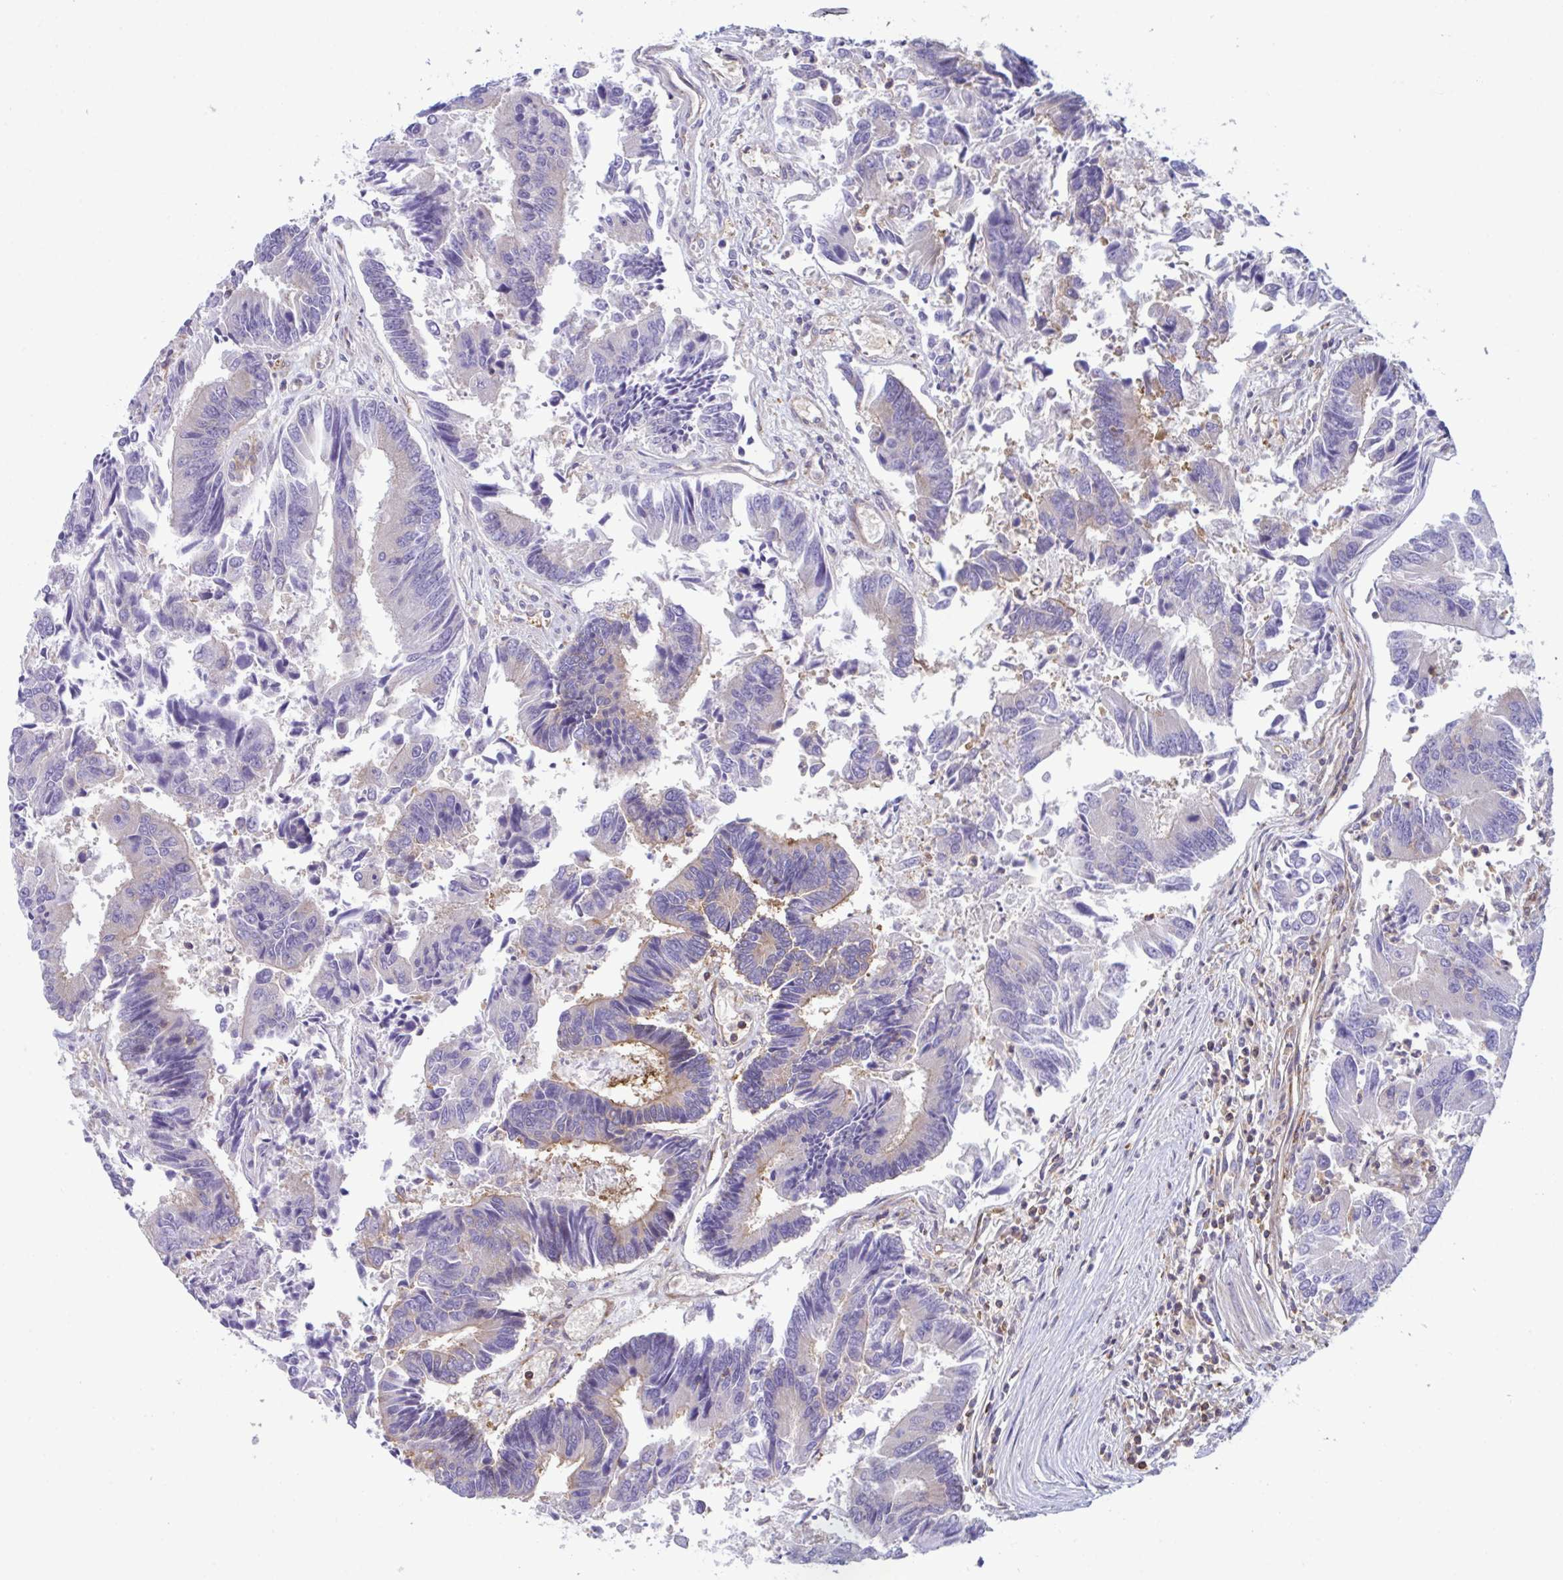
{"staining": {"intensity": "negative", "quantity": "none", "location": "none"}, "tissue": "colorectal cancer", "cell_type": "Tumor cells", "image_type": "cancer", "snomed": [{"axis": "morphology", "description": "Adenocarcinoma, NOS"}, {"axis": "topography", "description": "Colon"}], "caption": "Photomicrograph shows no protein positivity in tumor cells of colorectal cancer (adenocarcinoma) tissue.", "gene": "TSC22D3", "patient": {"sex": "female", "age": 67}}